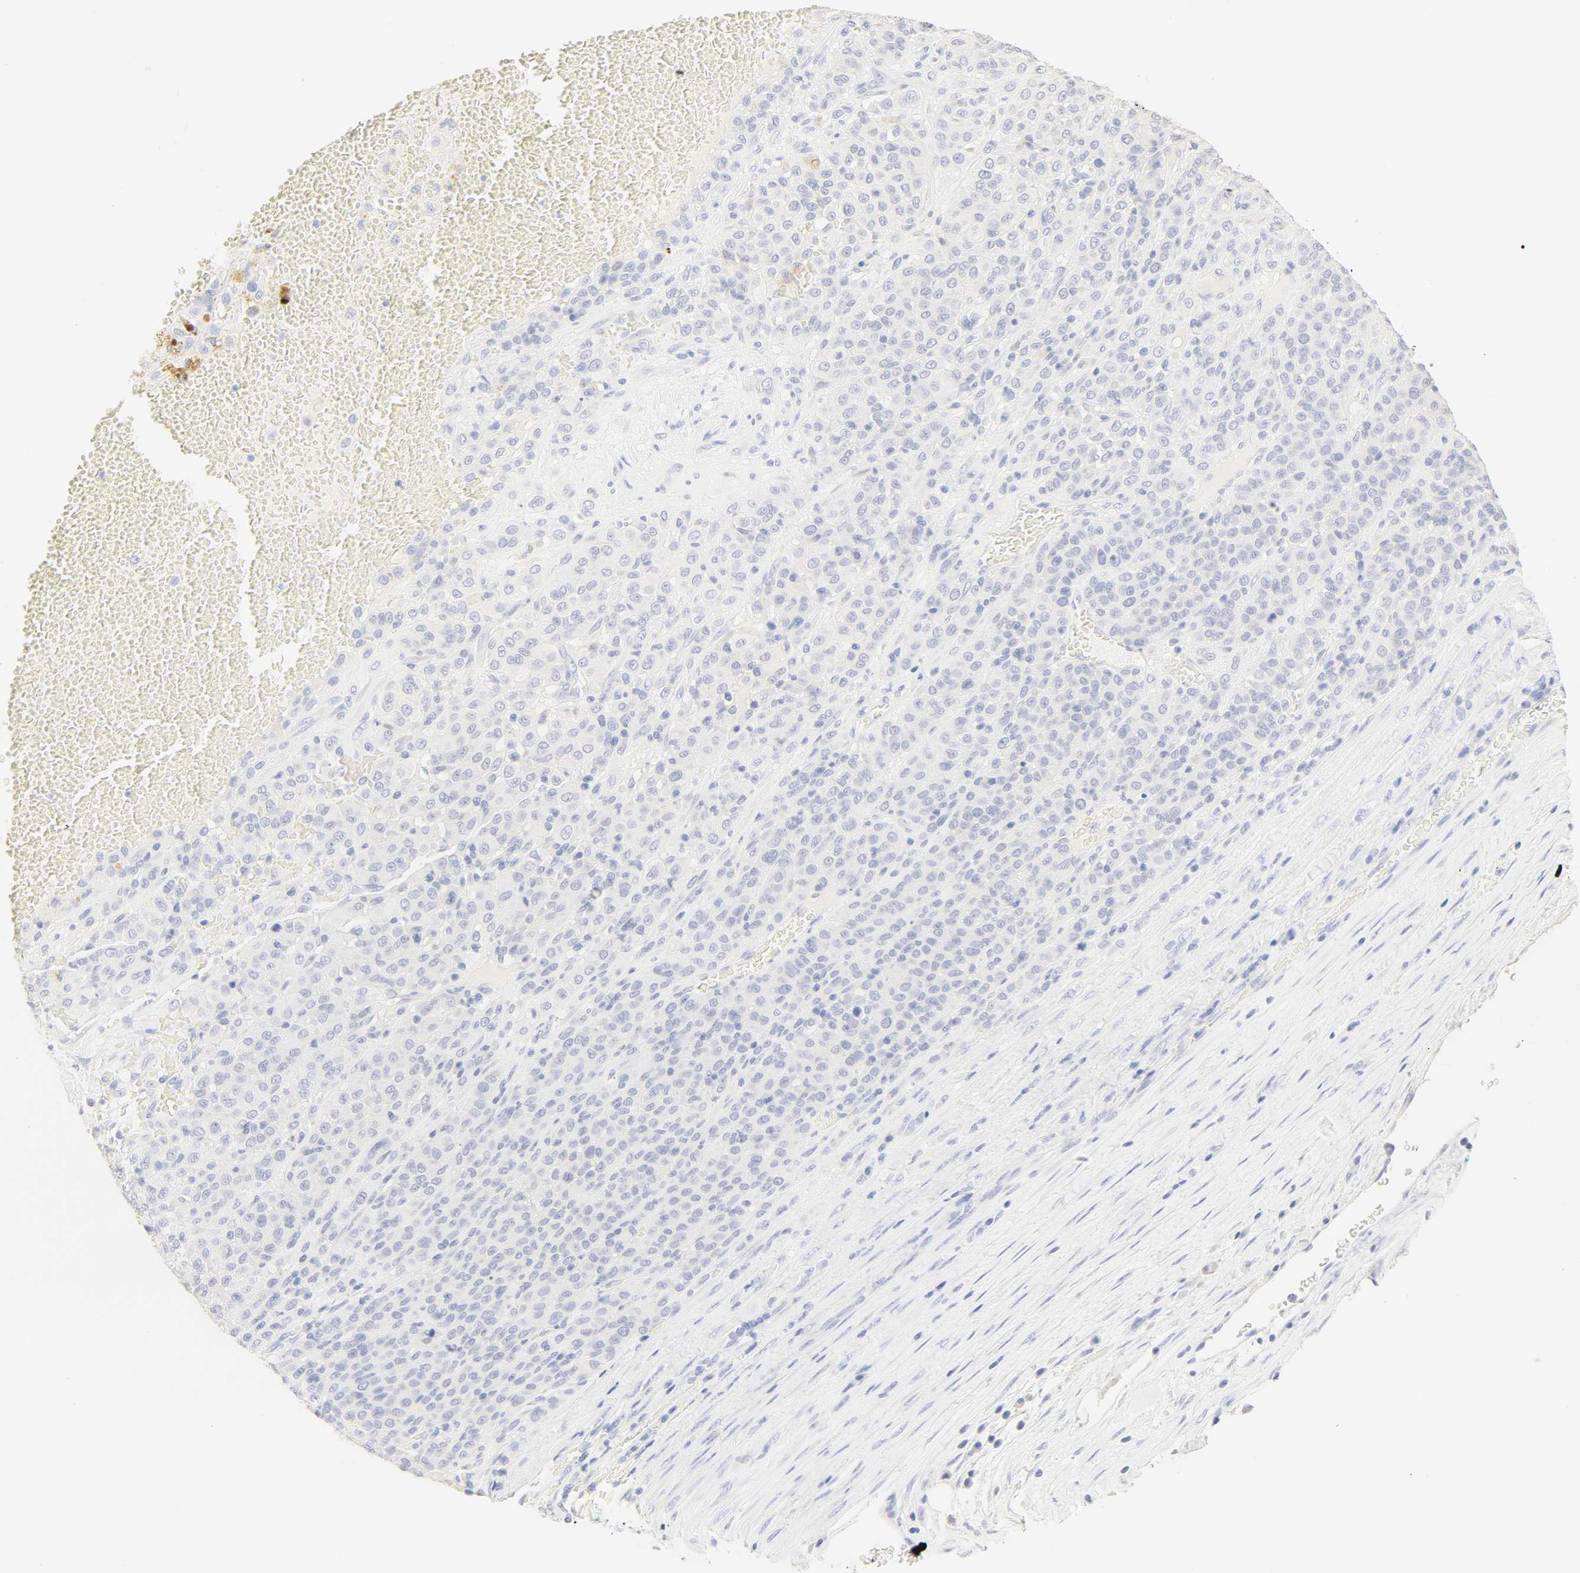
{"staining": {"intensity": "negative", "quantity": "none", "location": "none"}, "tissue": "melanoma", "cell_type": "Tumor cells", "image_type": "cancer", "snomed": [{"axis": "morphology", "description": "Malignant melanoma, Metastatic site"}, {"axis": "topography", "description": "Pancreas"}], "caption": "This micrograph is of malignant melanoma (metastatic site) stained with immunohistochemistry (IHC) to label a protein in brown with the nuclei are counter-stained blue. There is no expression in tumor cells.", "gene": "SLCO1B3", "patient": {"sex": "female", "age": 30}}